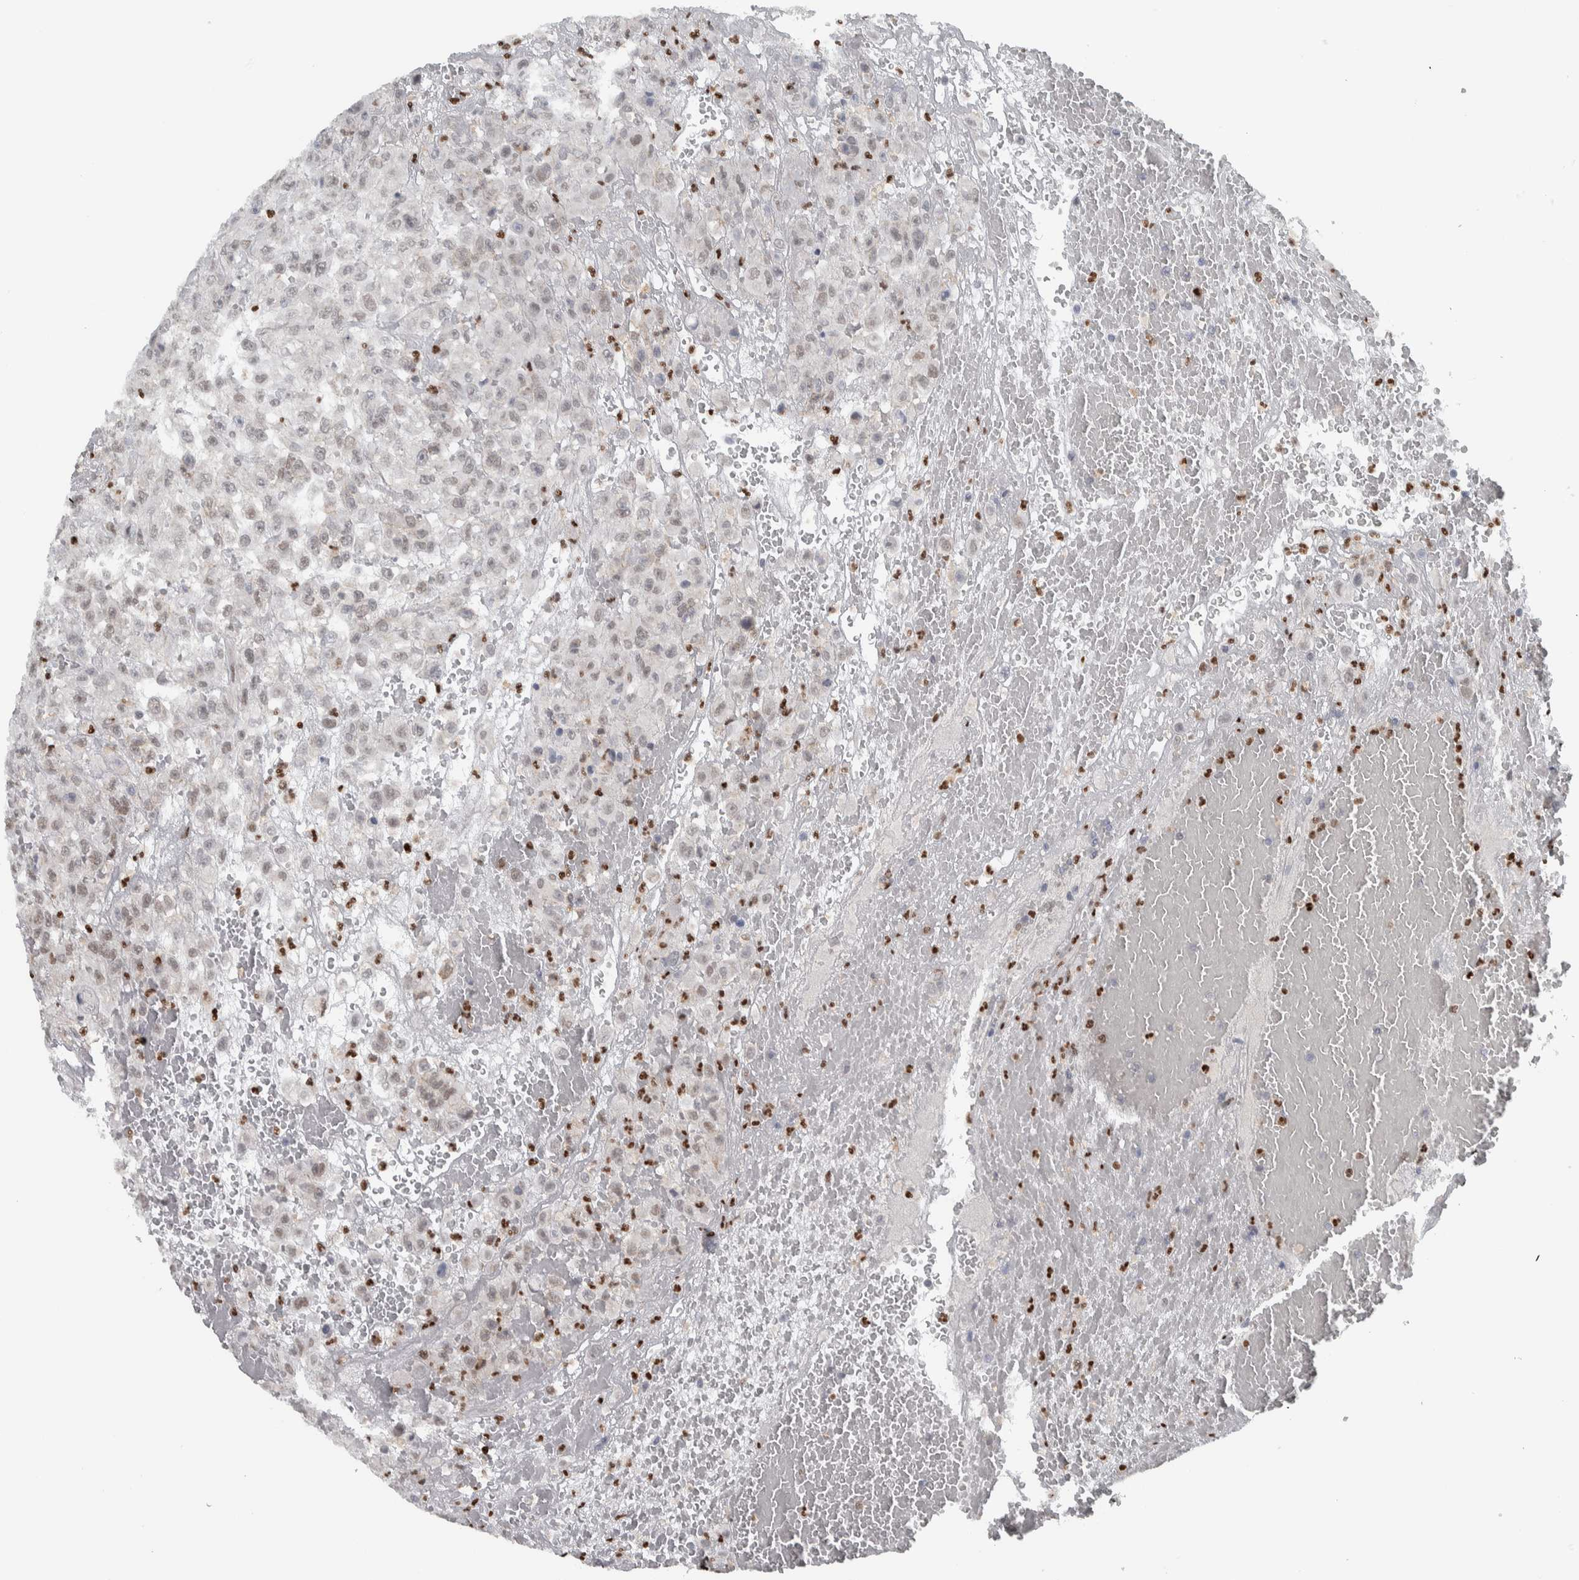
{"staining": {"intensity": "weak", "quantity": "<25%", "location": "nuclear"}, "tissue": "urothelial cancer", "cell_type": "Tumor cells", "image_type": "cancer", "snomed": [{"axis": "morphology", "description": "Urothelial carcinoma, High grade"}, {"axis": "topography", "description": "Urinary bladder"}], "caption": "High magnification brightfield microscopy of urothelial cancer stained with DAB (3,3'-diaminobenzidine) (brown) and counterstained with hematoxylin (blue): tumor cells show no significant expression.", "gene": "ADPRM", "patient": {"sex": "male", "age": 46}}